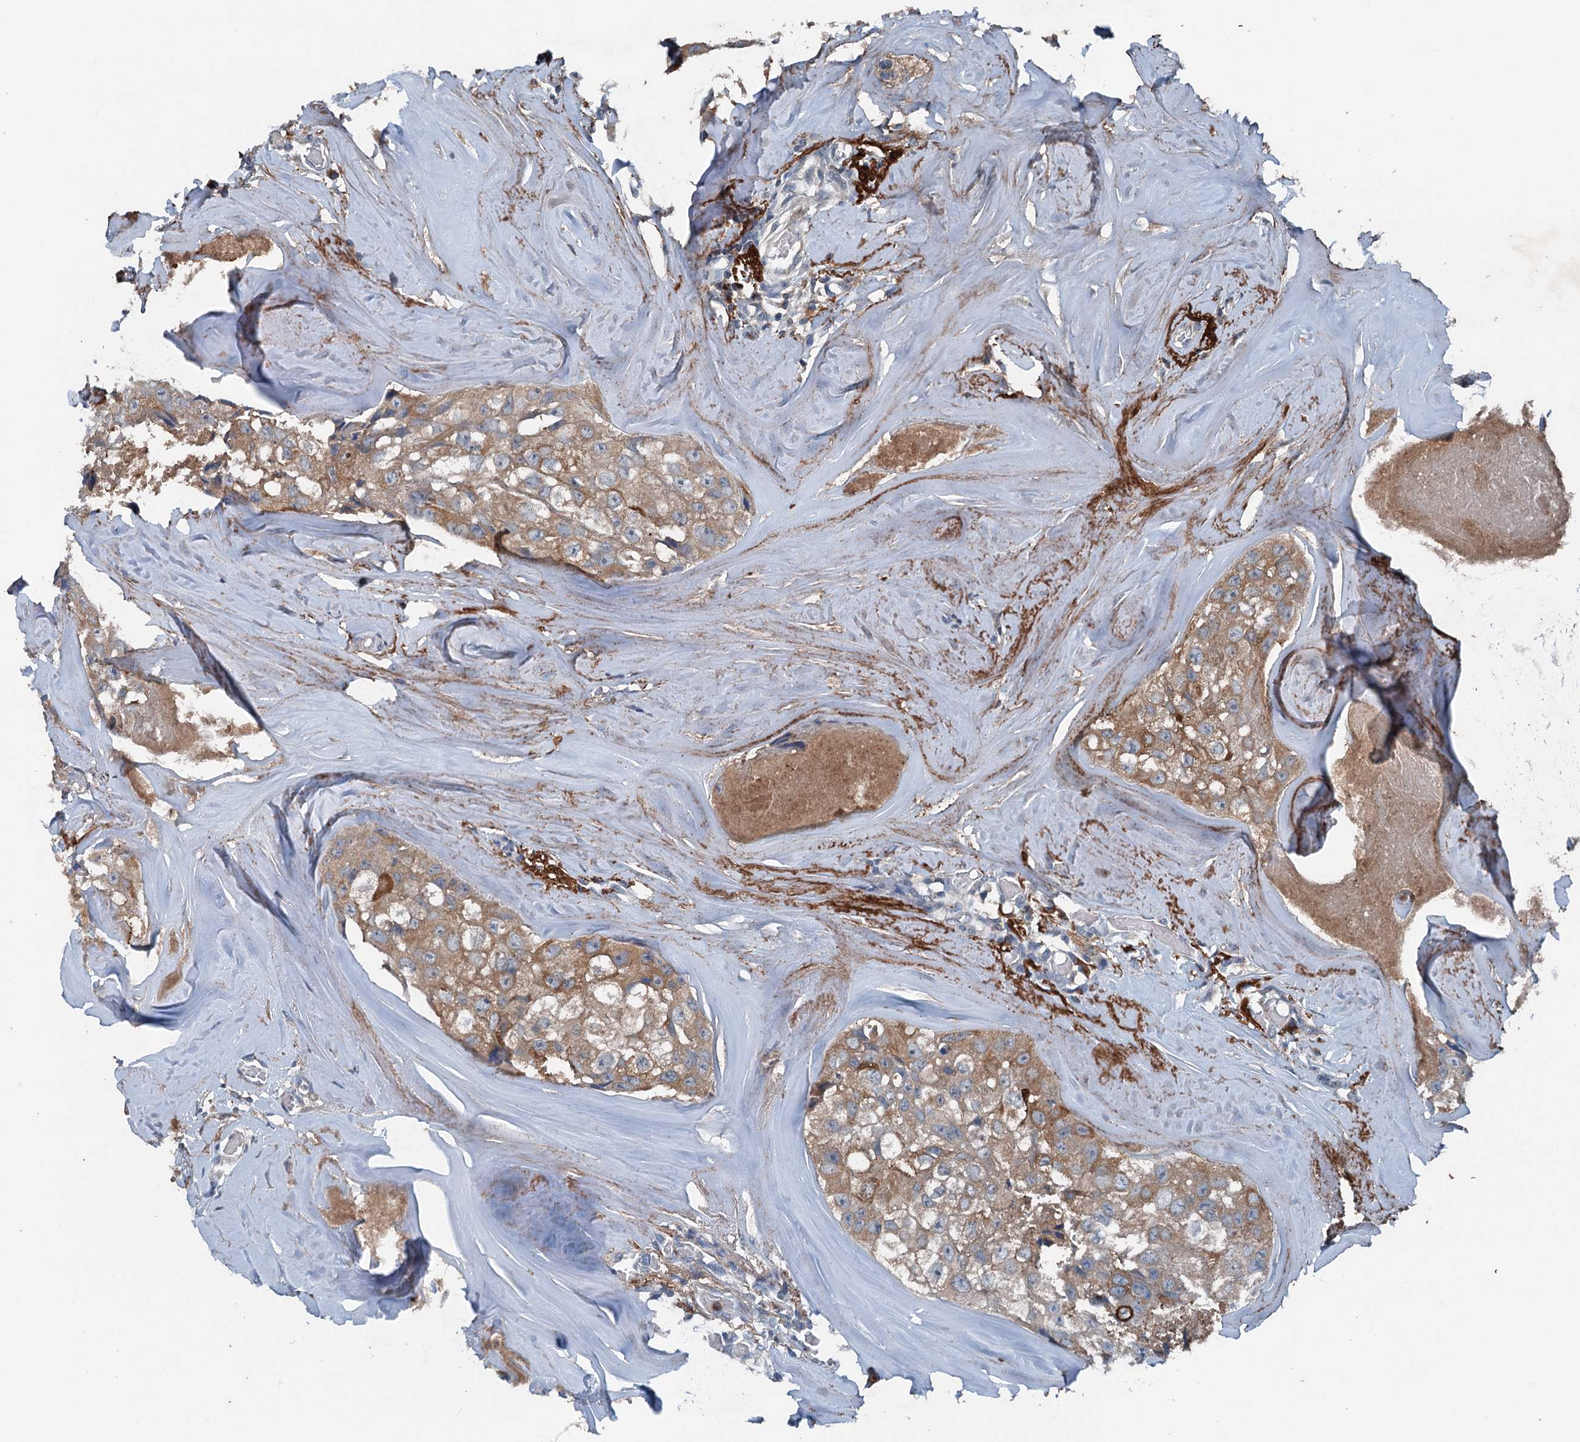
{"staining": {"intensity": "moderate", "quantity": ">75%", "location": "cytoplasmic/membranous"}, "tissue": "head and neck cancer", "cell_type": "Tumor cells", "image_type": "cancer", "snomed": [{"axis": "morphology", "description": "Adenocarcinoma, NOS"}, {"axis": "morphology", "description": "Adenocarcinoma, metastatic, NOS"}, {"axis": "topography", "description": "Head-Neck"}], "caption": "Head and neck cancer stained for a protein reveals moderate cytoplasmic/membranous positivity in tumor cells. The protein is stained brown, and the nuclei are stained in blue (DAB IHC with brightfield microscopy, high magnification).", "gene": "PDSS1", "patient": {"sex": "male", "age": 75}}